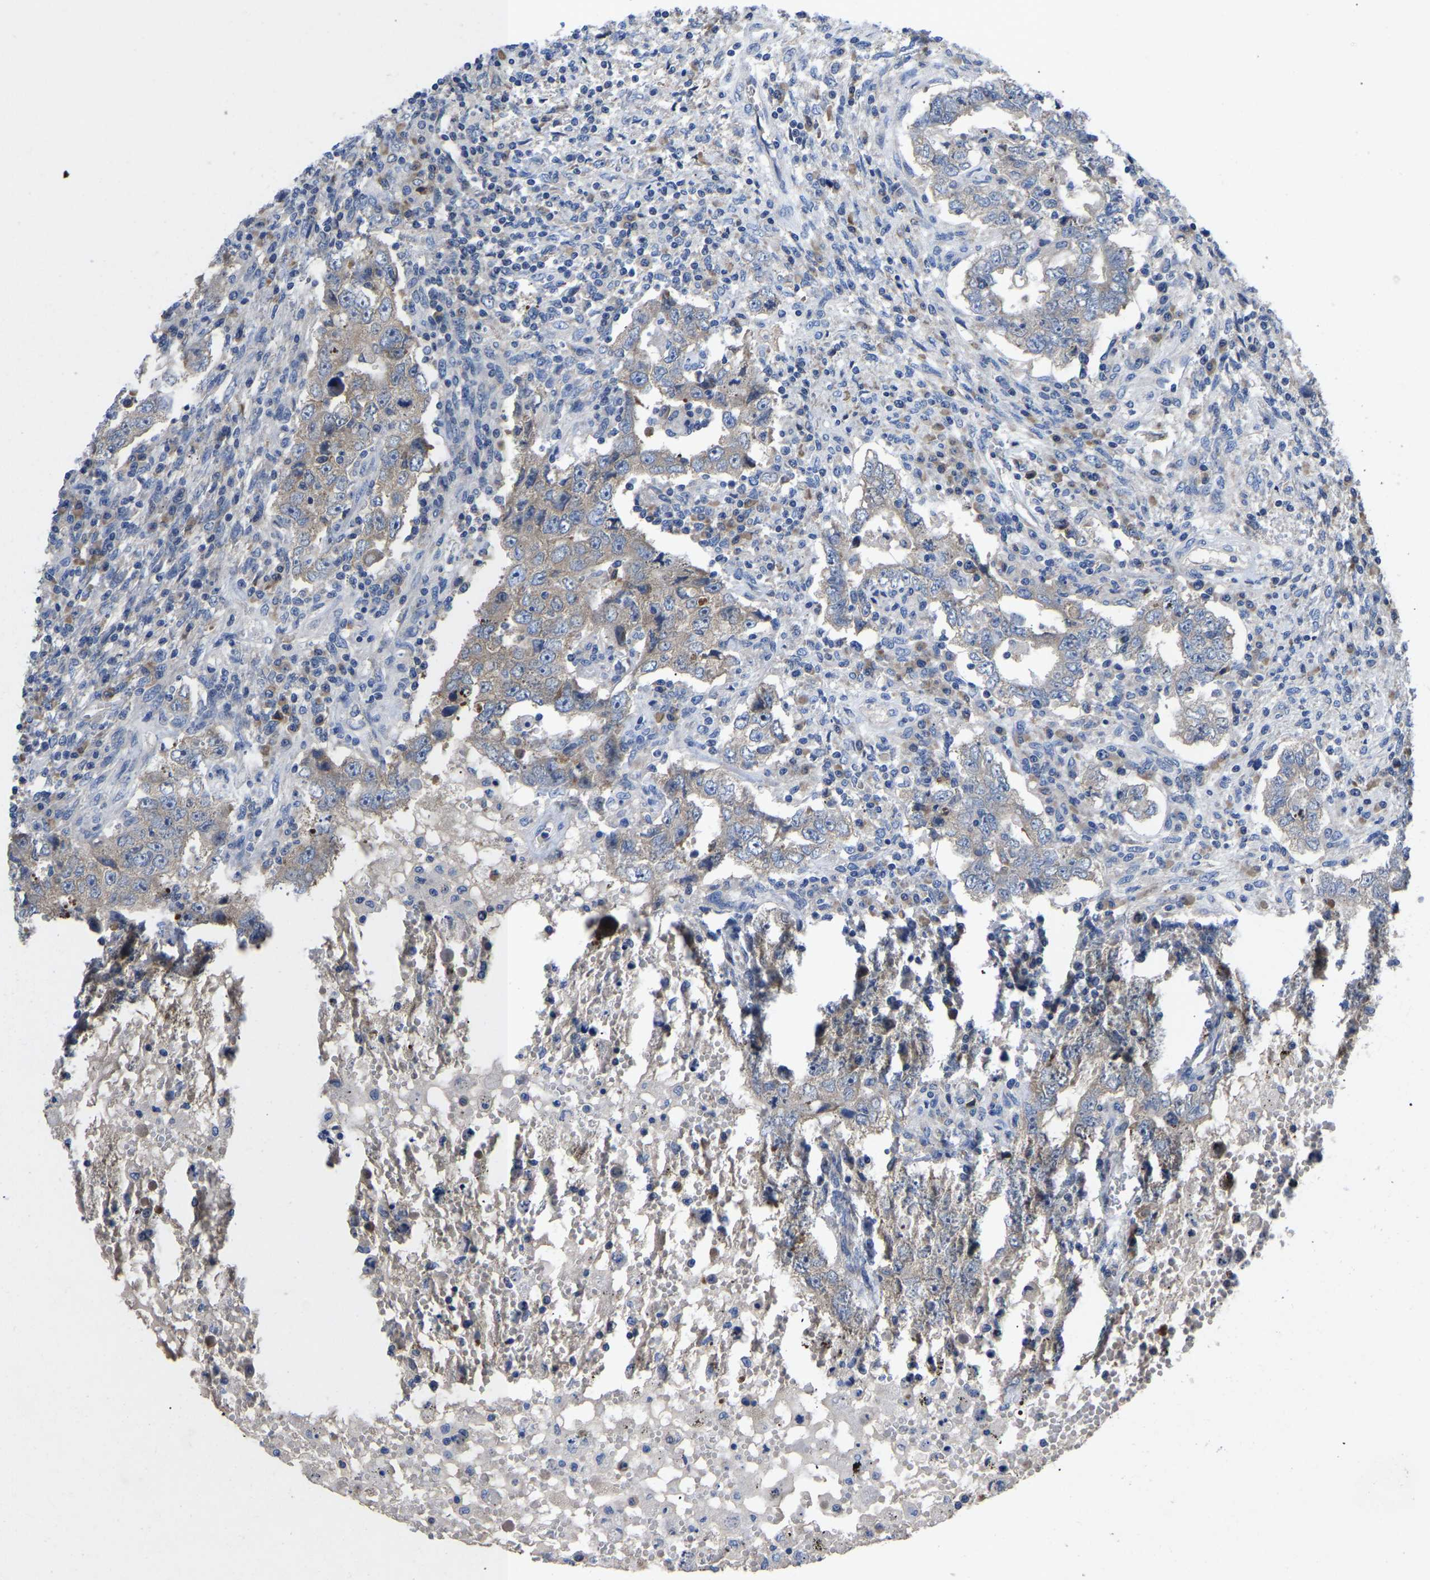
{"staining": {"intensity": "weak", "quantity": ">75%", "location": "cytoplasmic/membranous"}, "tissue": "testis cancer", "cell_type": "Tumor cells", "image_type": "cancer", "snomed": [{"axis": "morphology", "description": "Carcinoma, Embryonal, NOS"}, {"axis": "topography", "description": "Testis"}], "caption": "A low amount of weak cytoplasmic/membranous expression is appreciated in approximately >75% of tumor cells in testis embryonal carcinoma tissue. (DAB (3,3'-diaminobenzidine) = brown stain, brightfield microscopy at high magnification).", "gene": "ABCA10", "patient": {"sex": "male", "age": 26}}